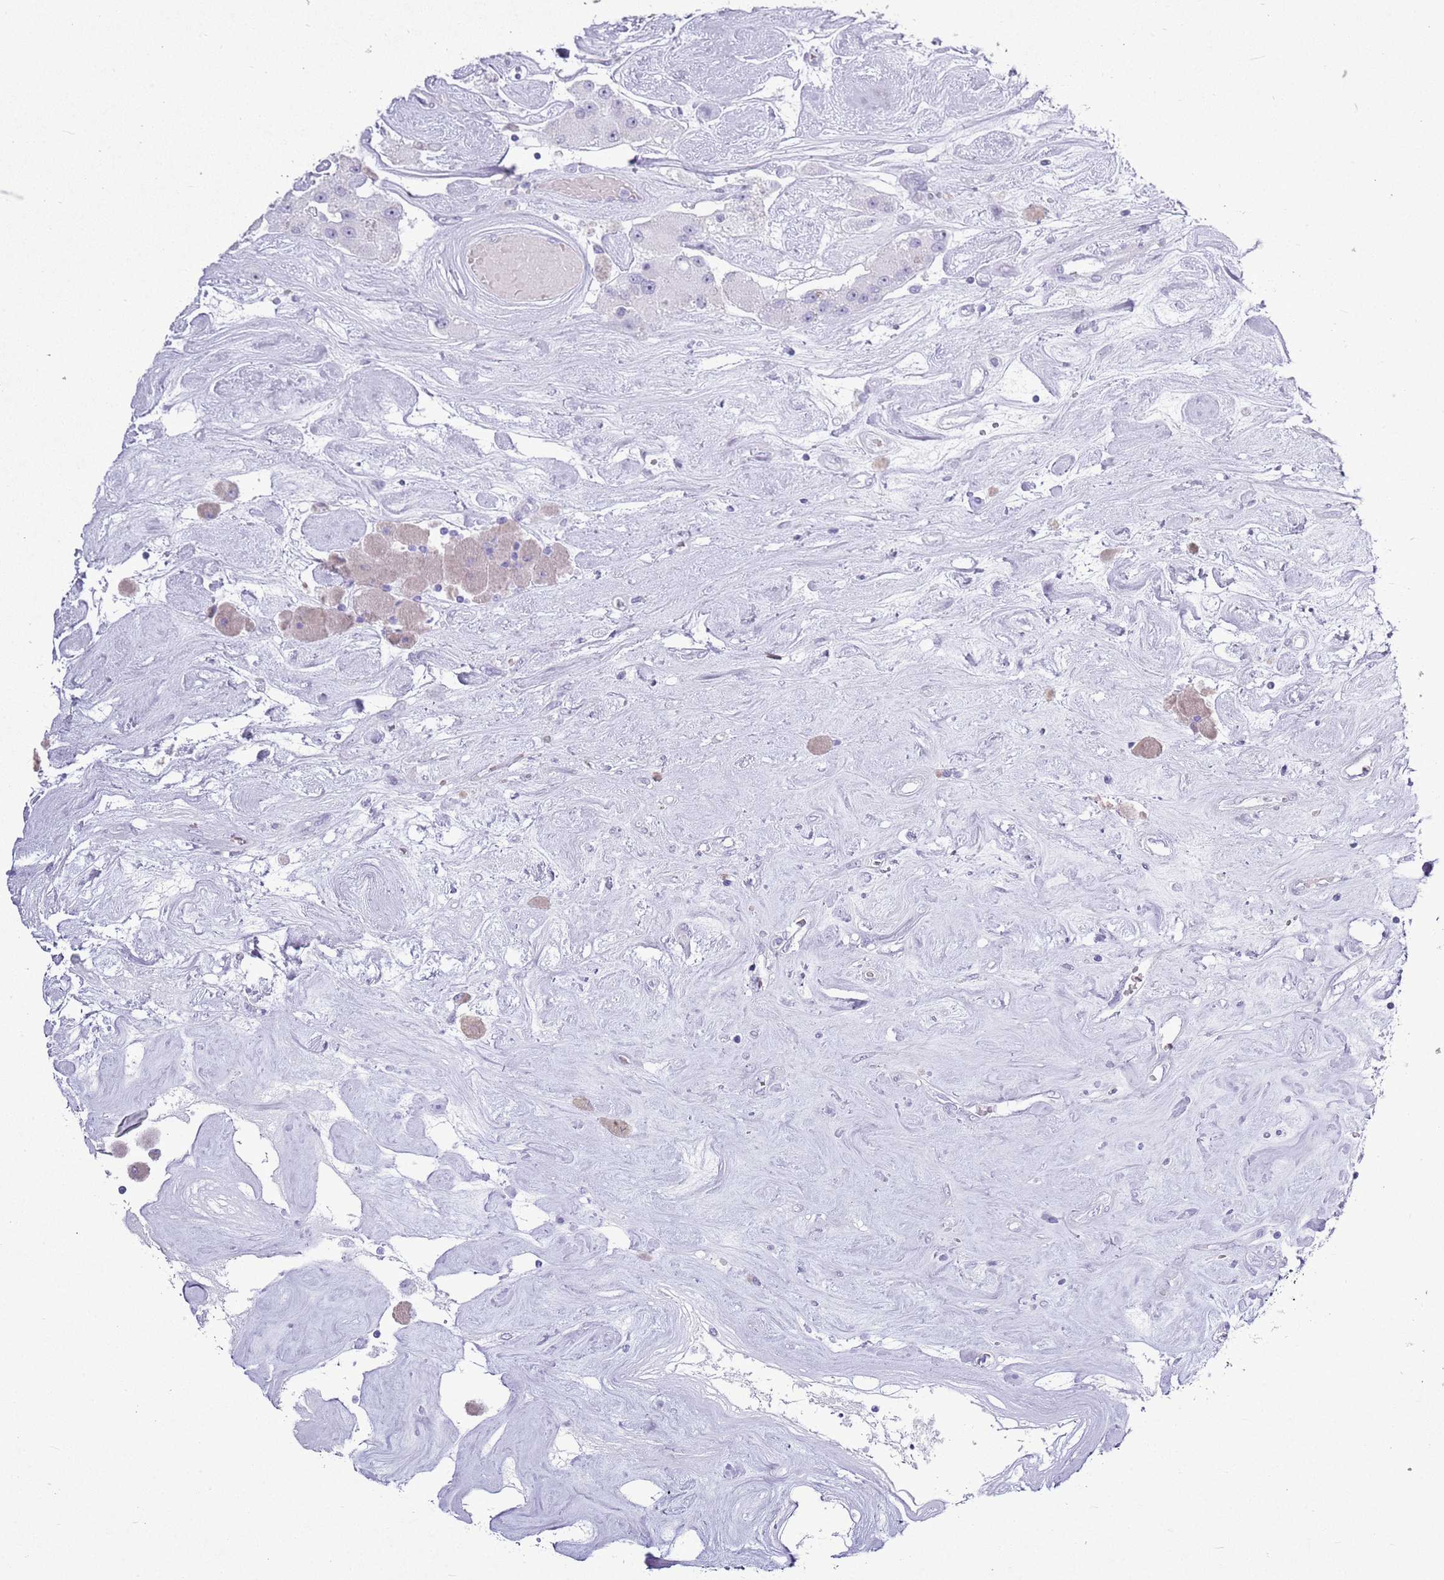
{"staining": {"intensity": "negative", "quantity": "none", "location": "none"}, "tissue": "carcinoid", "cell_type": "Tumor cells", "image_type": "cancer", "snomed": [{"axis": "morphology", "description": "Carcinoid, malignant, NOS"}, {"axis": "topography", "description": "Pancreas"}], "caption": "Immunohistochemistry photomicrograph of neoplastic tissue: human carcinoid (malignant) stained with DAB reveals no significant protein staining in tumor cells.", "gene": "ASIP", "patient": {"sex": "male", "age": 41}}